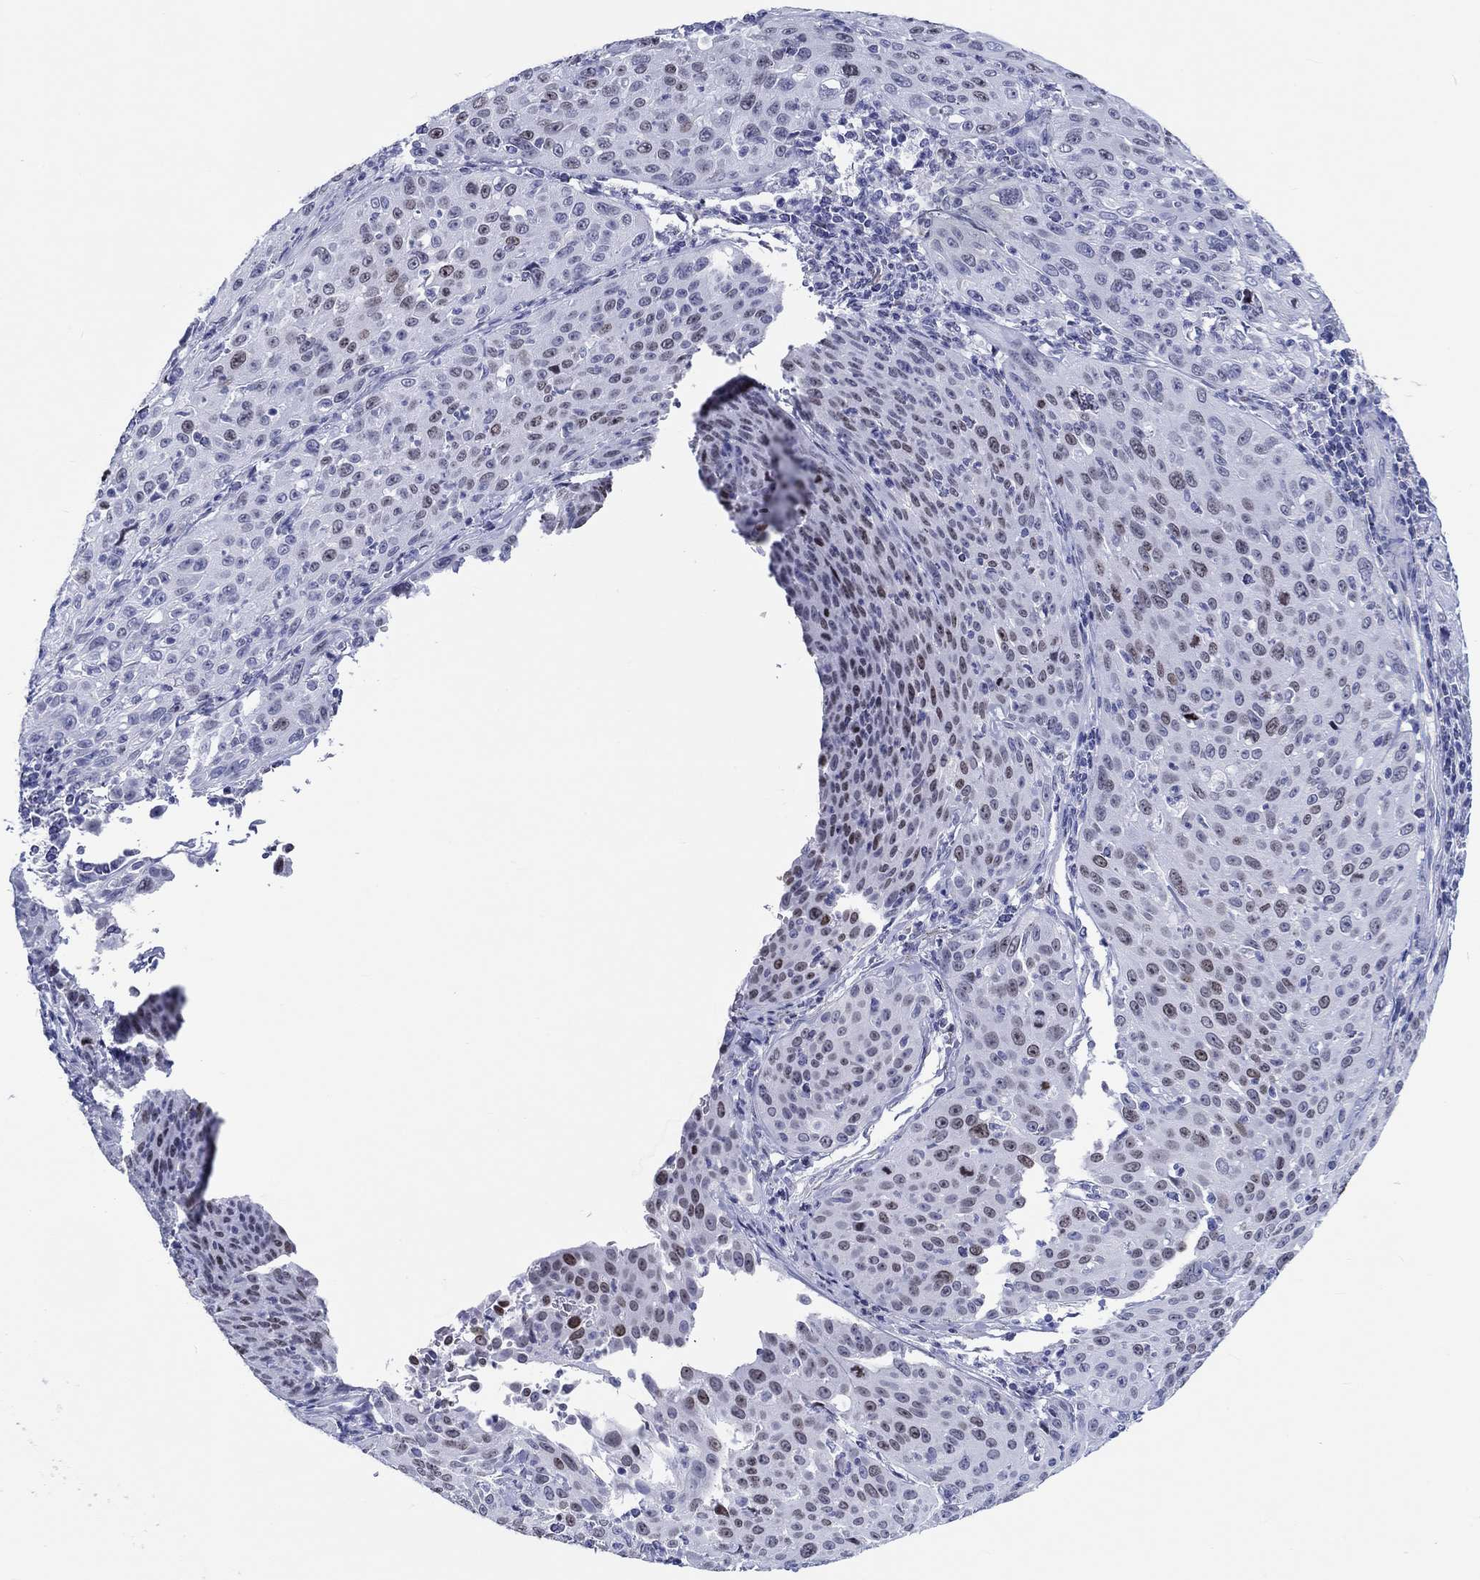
{"staining": {"intensity": "strong", "quantity": "<25%", "location": "nuclear"}, "tissue": "cervical cancer", "cell_type": "Tumor cells", "image_type": "cancer", "snomed": [{"axis": "morphology", "description": "Squamous cell carcinoma, NOS"}, {"axis": "topography", "description": "Cervix"}], "caption": "An immunohistochemistry micrograph of tumor tissue is shown. Protein staining in brown highlights strong nuclear positivity in cervical cancer (squamous cell carcinoma) within tumor cells. (DAB (3,3'-diaminobenzidine) IHC, brown staining for protein, blue staining for nuclei).", "gene": "H1-1", "patient": {"sex": "female", "age": 26}}